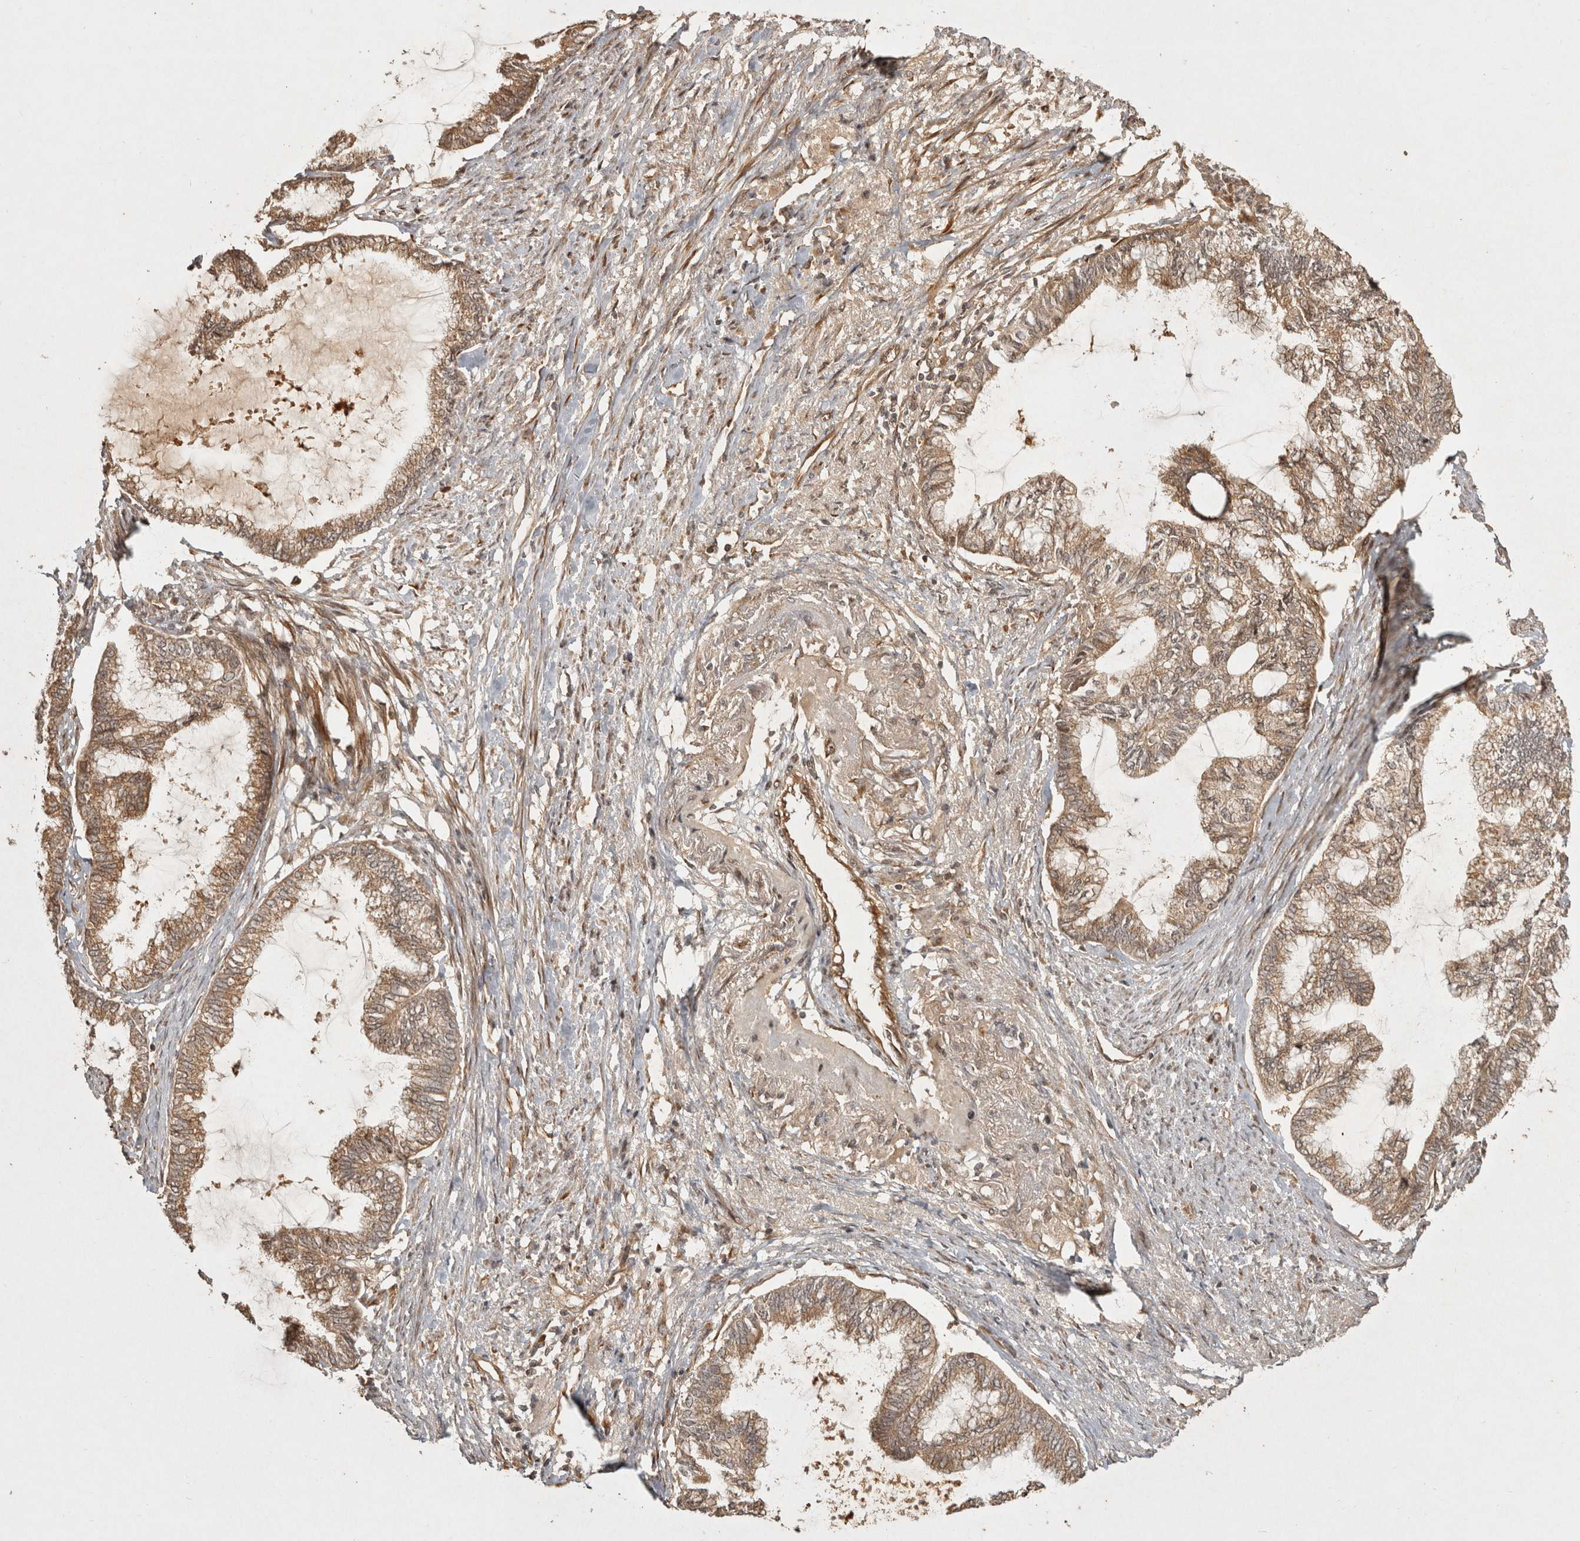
{"staining": {"intensity": "moderate", "quantity": ">75%", "location": "cytoplasmic/membranous"}, "tissue": "endometrial cancer", "cell_type": "Tumor cells", "image_type": "cancer", "snomed": [{"axis": "morphology", "description": "Adenocarcinoma, NOS"}, {"axis": "topography", "description": "Endometrium"}], "caption": "This photomicrograph demonstrates immunohistochemistry (IHC) staining of human endometrial adenocarcinoma, with medium moderate cytoplasmic/membranous positivity in approximately >75% of tumor cells.", "gene": "CAMSAP2", "patient": {"sex": "female", "age": 86}}